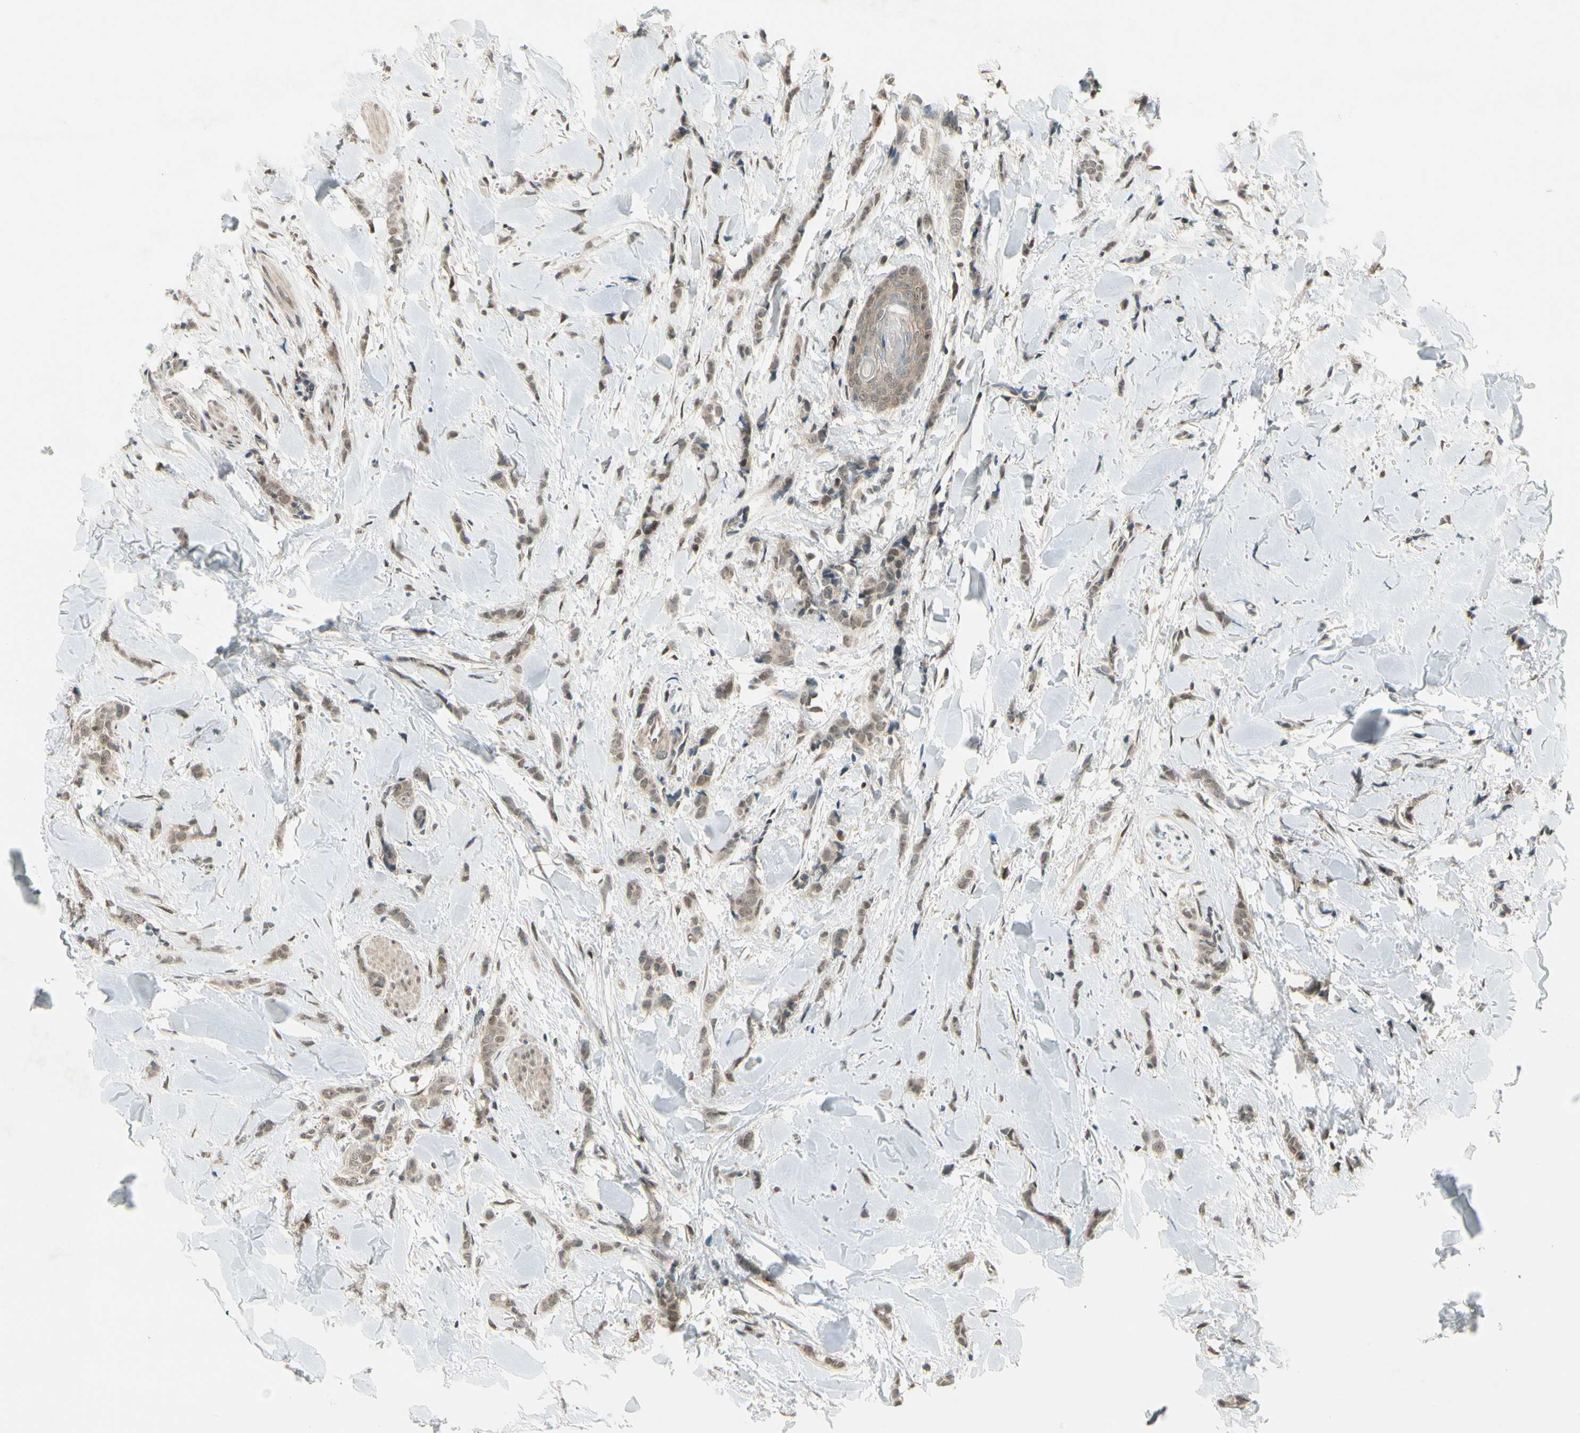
{"staining": {"intensity": "weak", "quantity": ">75%", "location": "cytoplasmic/membranous,nuclear"}, "tissue": "breast cancer", "cell_type": "Tumor cells", "image_type": "cancer", "snomed": [{"axis": "morphology", "description": "Lobular carcinoma"}, {"axis": "topography", "description": "Skin"}, {"axis": "topography", "description": "Breast"}], "caption": "A histopathology image of human breast cancer stained for a protein demonstrates weak cytoplasmic/membranous and nuclear brown staining in tumor cells.", "gene": "GTF3A", "patient": {"sex": "female", "age": 46}}